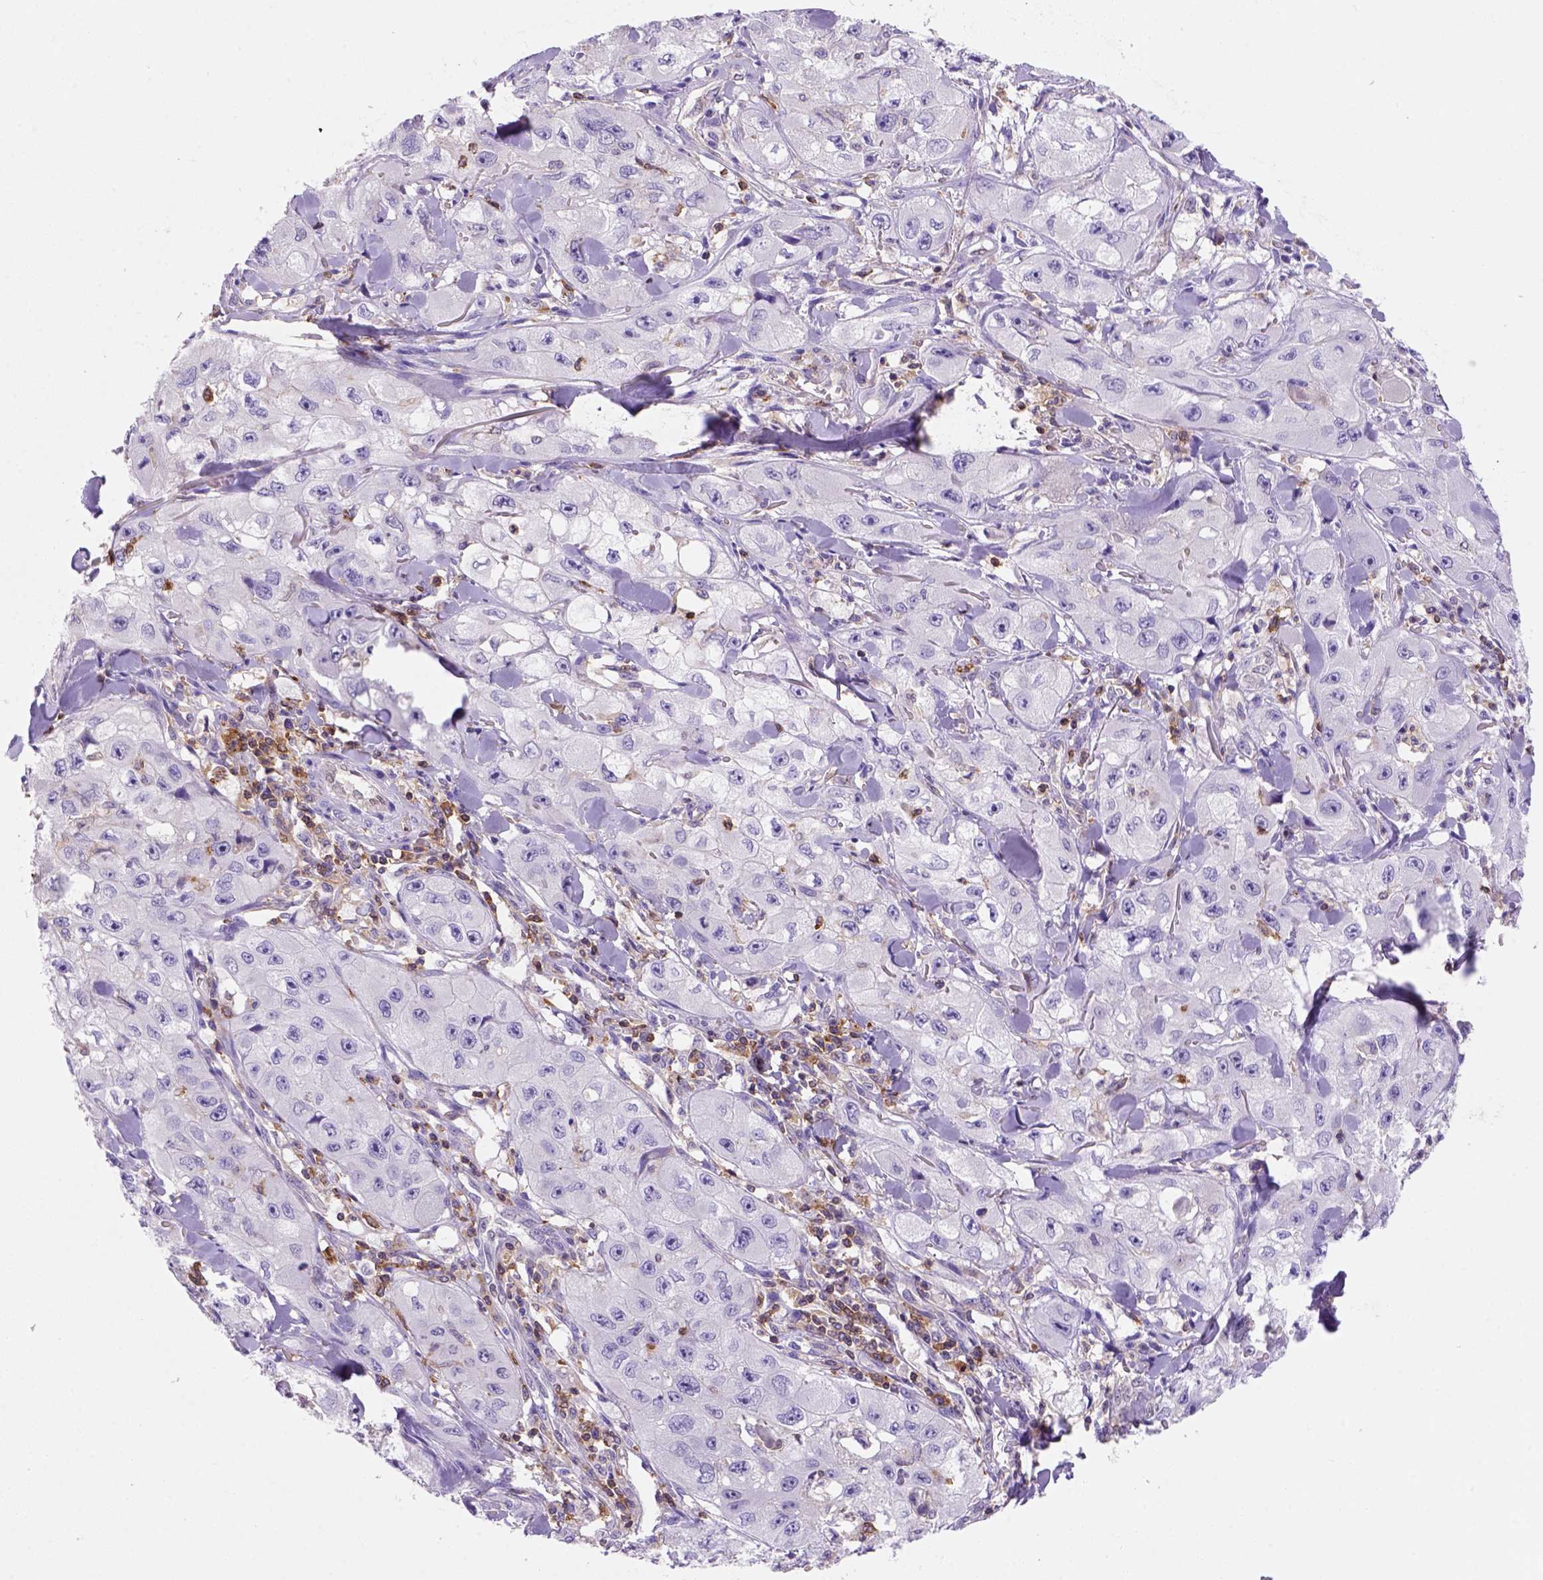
{"staining": {"intensity": "negative", "quantity": "none", "location": "none"}, "tissue": "skin cancer", "cell_type": "Tumor cells", "image_type": "cancer", "snomed": [{"axis": "morphology", "description": "Squamous cell carcinoma, NOS"}, {"axis": "topography", "description": "Skin"}, {"axis": "topography", "description": "Subcutis"}], "caption": "High power microscopy histopathology image of an immunohistochemistry photomicrograph of skin squamous cell carcinoma, revealing no significant staining in tumor cells.", "gene": "INPP5D", "patient": {"sex": "male", "age": 73}}